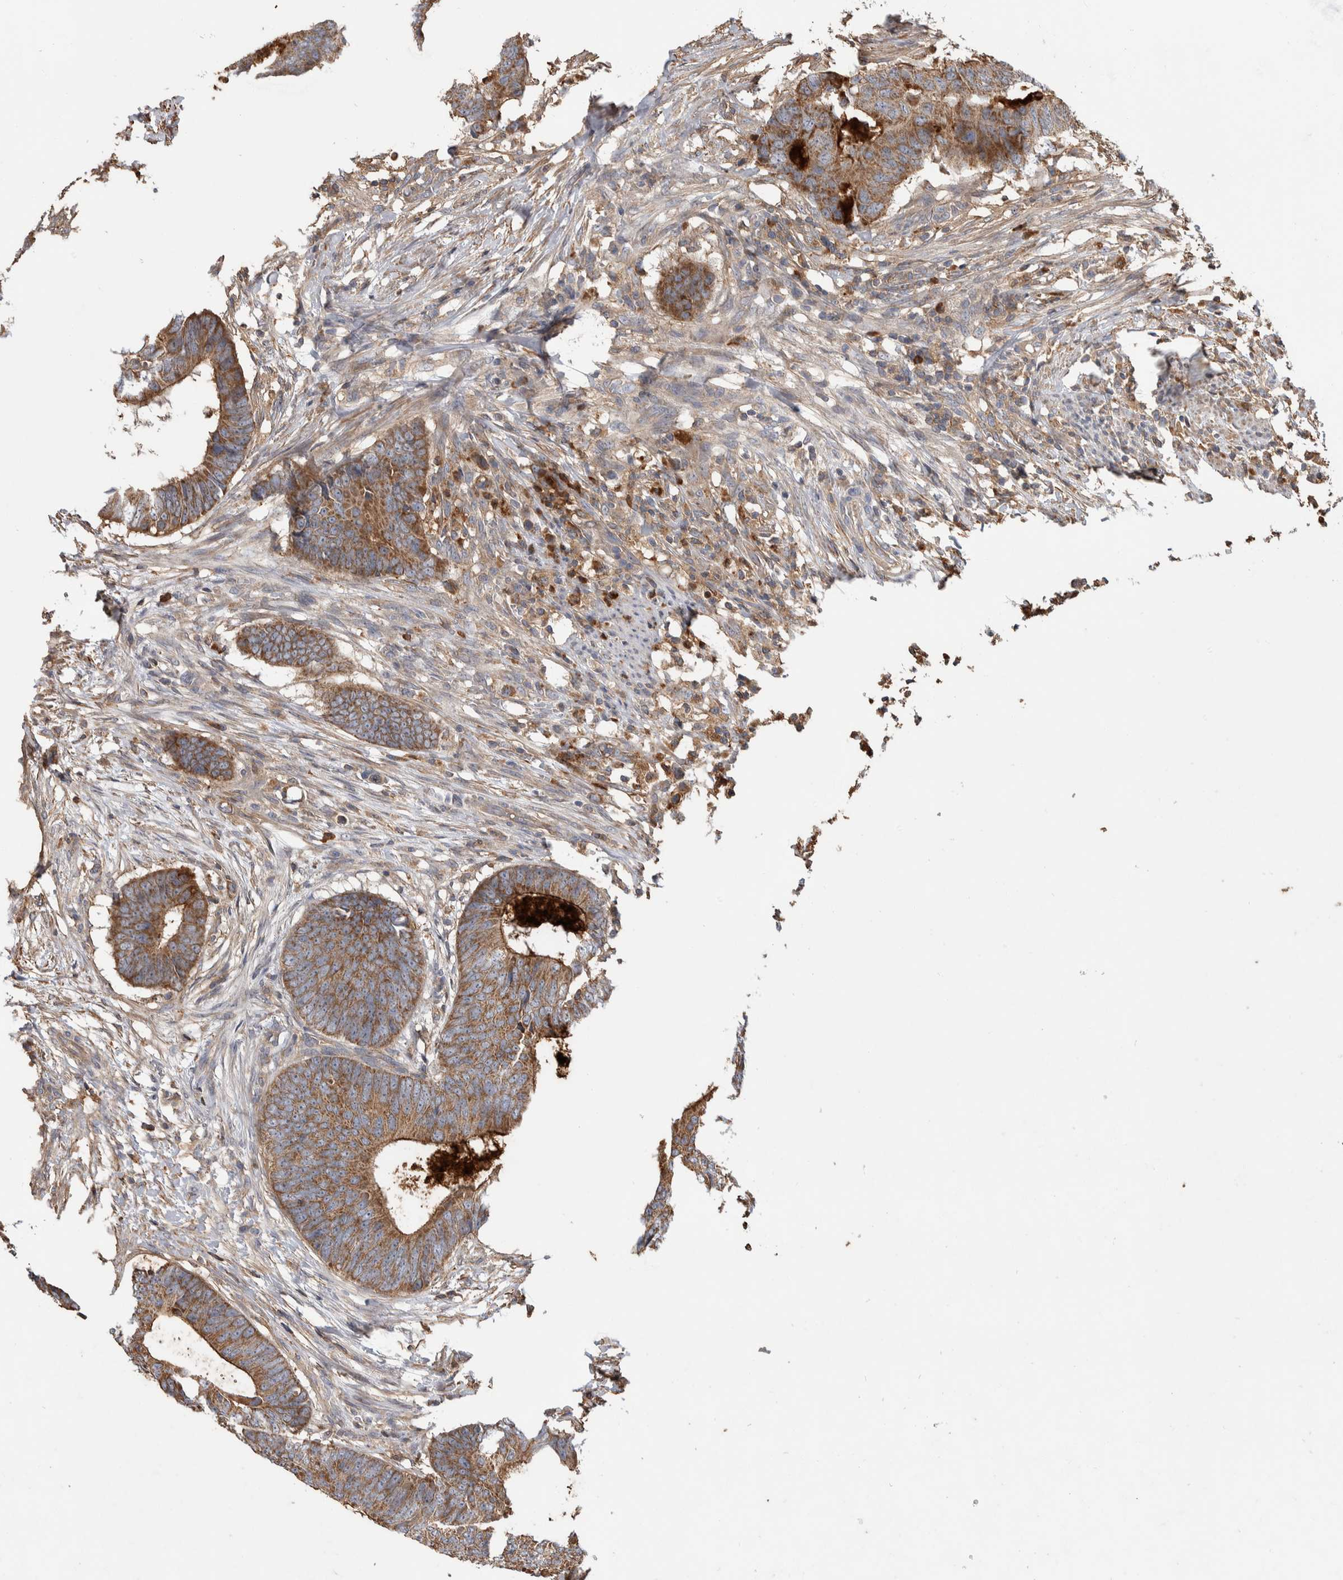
{"staining": {"intensity": "moderate", "quantity": ">75%", "location": "cytoplasmic/membranous"}, "tissue": "colorectal cancer", "cell_type": "Tumor cells", "image_type": "cancer", "snomed": [{"axis": "morphology", "description": "Adenocarcinoma, NOS"}, {"axis": "topography", "description": "Colon"}], "caption": "Human colorectal adenocarcinoma stained for a protein (brown) shows moderate cytoplasmic/membranous positive positivity in approximately >75% of tumor cells.", "gene": "SDCBP", "patient": {"sex": "male", "age": 56}}